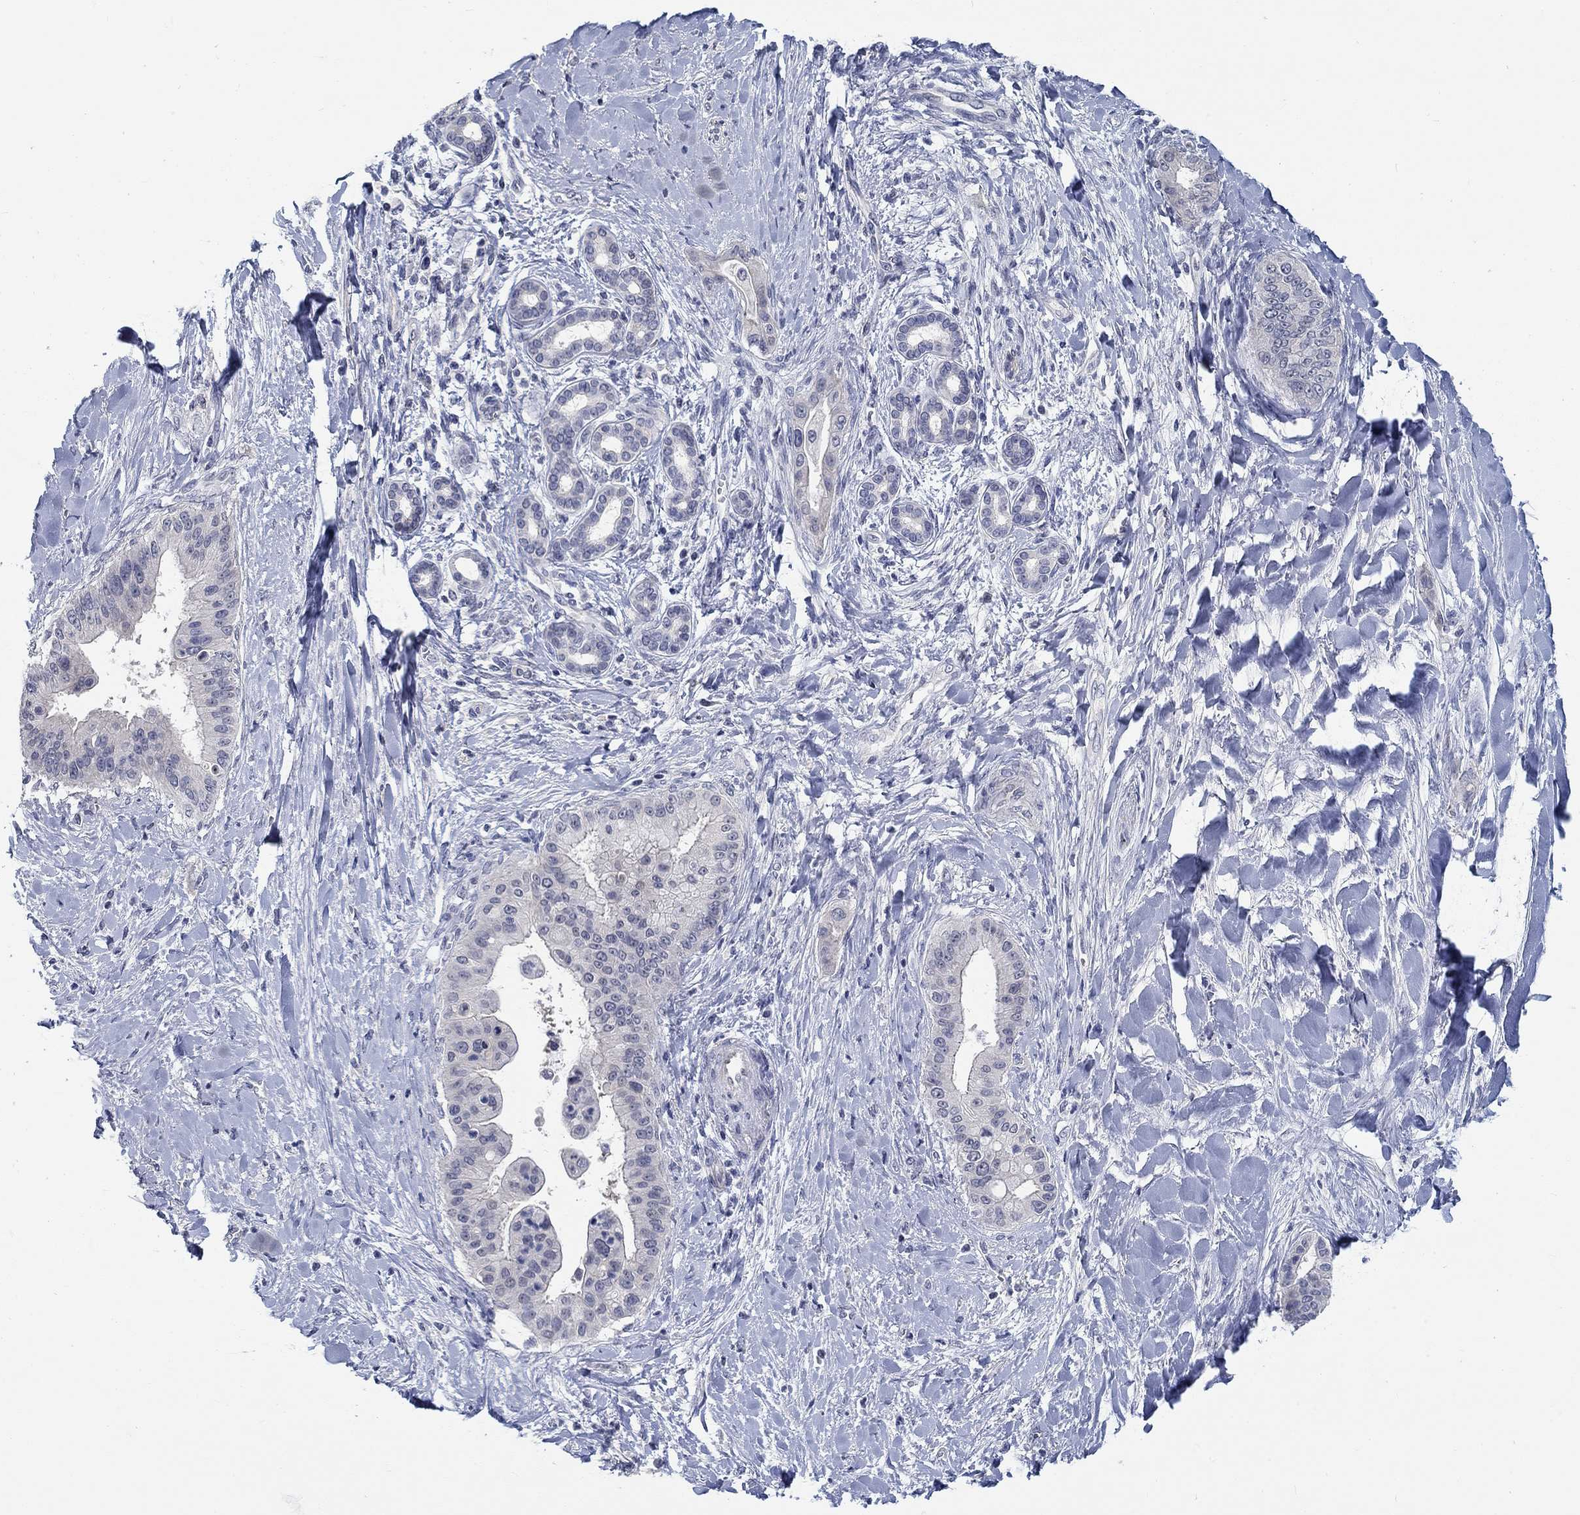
{"staining": {"intensity": "negative", "quantity": "none", "location": "none"}, "tissue": "liver cancer", "cell_type": "Tumor cells", "image_type": "cancer", "snomed": [{"axis": "morphology", "description": "Cholangiocarcinoma"}, {"axis": "topography", "description": "Liver"}], "caption": "Immunohistochemical staining of liver cancer (cholangiocarcinoma) reveals no significant staining in tumor cells.", "gene": "SMIM18", "patient": {"sex": "female", "age": 54}}